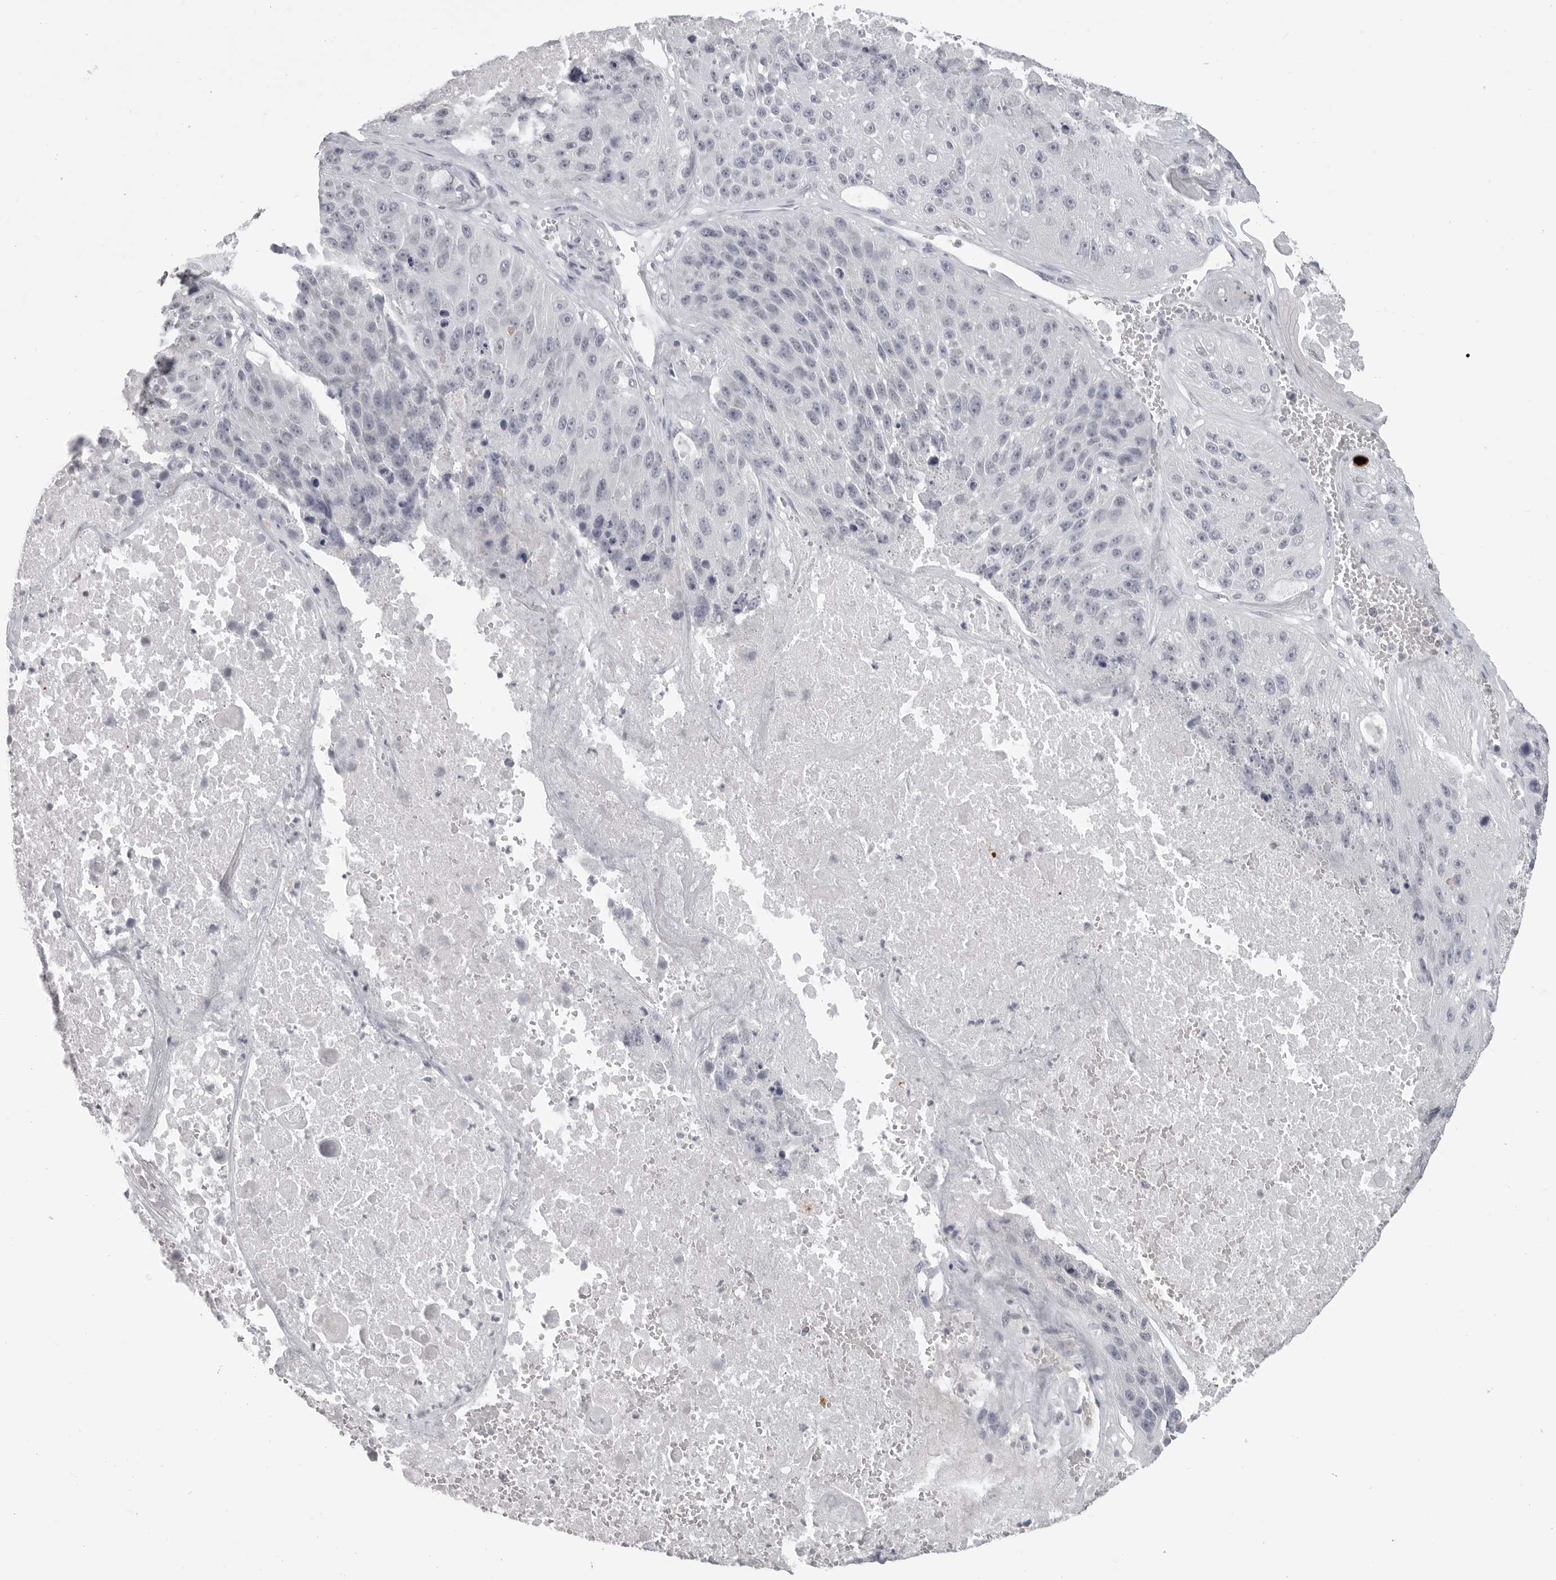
{"staining": {"intensity": "negative", "quantity": "none", "location": "none"}, "tissue": "lung cancer", "cell_type": "Tumor cells", "image_type": "cancer", "snomed": [{"axis": "morphology", "description": "Squamous cell carcinoma, NOS"}, {"axis": "topography", "description": "Lung"}], "caption": "Immunohistochemical staining of lung cancer (squamous cell carcinoma) displays no significant staining in tumor cells.", "gene": "PRSS1", "patient": {"sex": "male", "age": 61}}